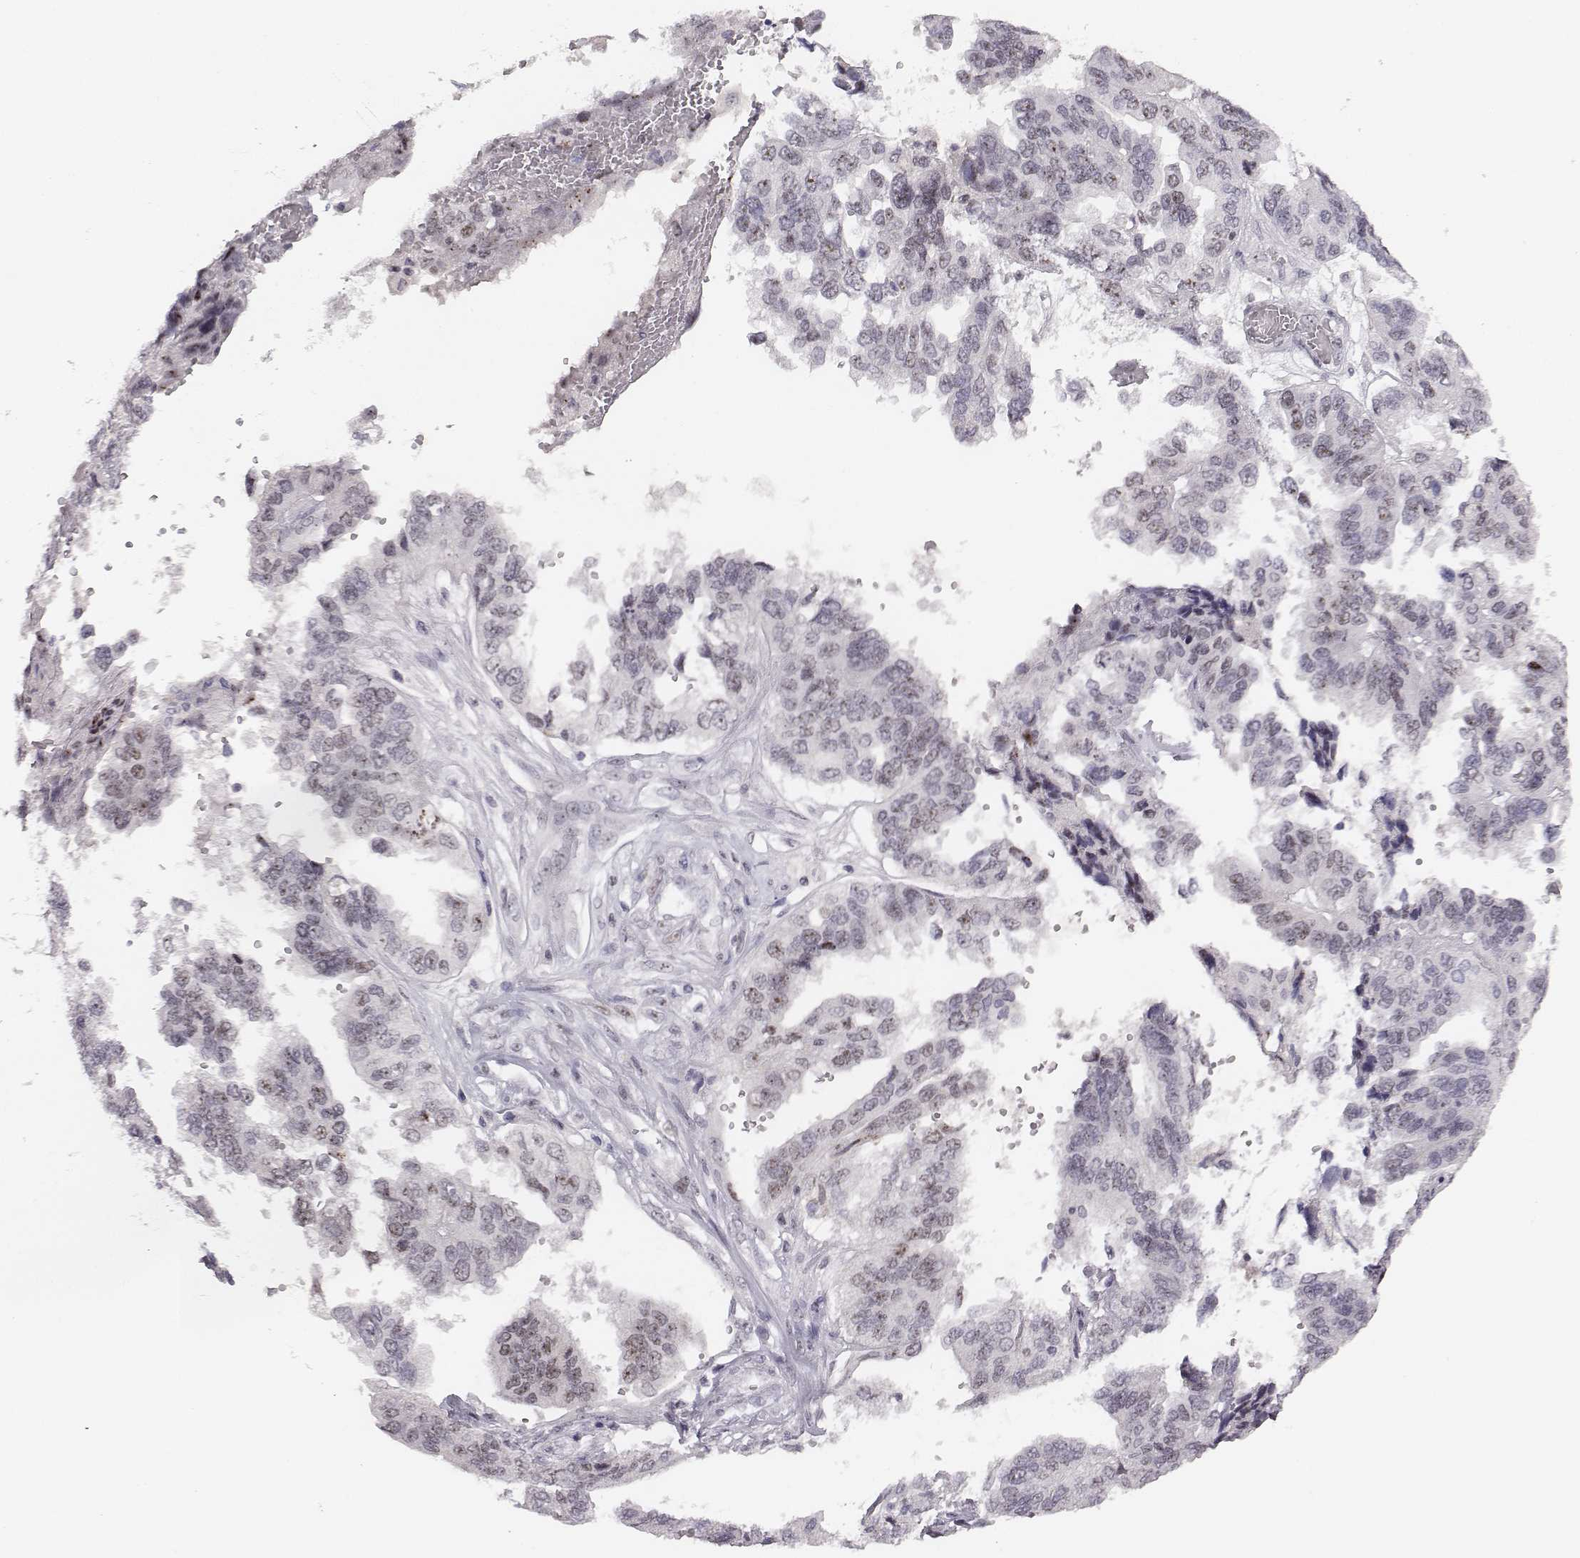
{"staining": {"intensity": "weak", "quantity": ">75%", "location": "cytoplasmic/membranous"}, "tissue": "ovarian cancer", "cell_type": "Tumor cells", "image_type": "cancer", "snomed": [{"axis": "morphology", "description": "Cystadenocarcinoma, serous, NOS"}, {"axis": "topography", "description": "Ovary"}], "caption": "Immunohistochemical staining of ovarian serous cystadenocarcinoma demonstrates low levels of weak cytoplasmic/membranous protein expression in about >75% of tumor cells. The staining was performed using DAB to visualize the protein expression in brown, while the nuclei were stained in blue with hematoxylin (Magnification: 20x).", "gene": "NIFK", "patient": {"sex": "female", "age": 79}}